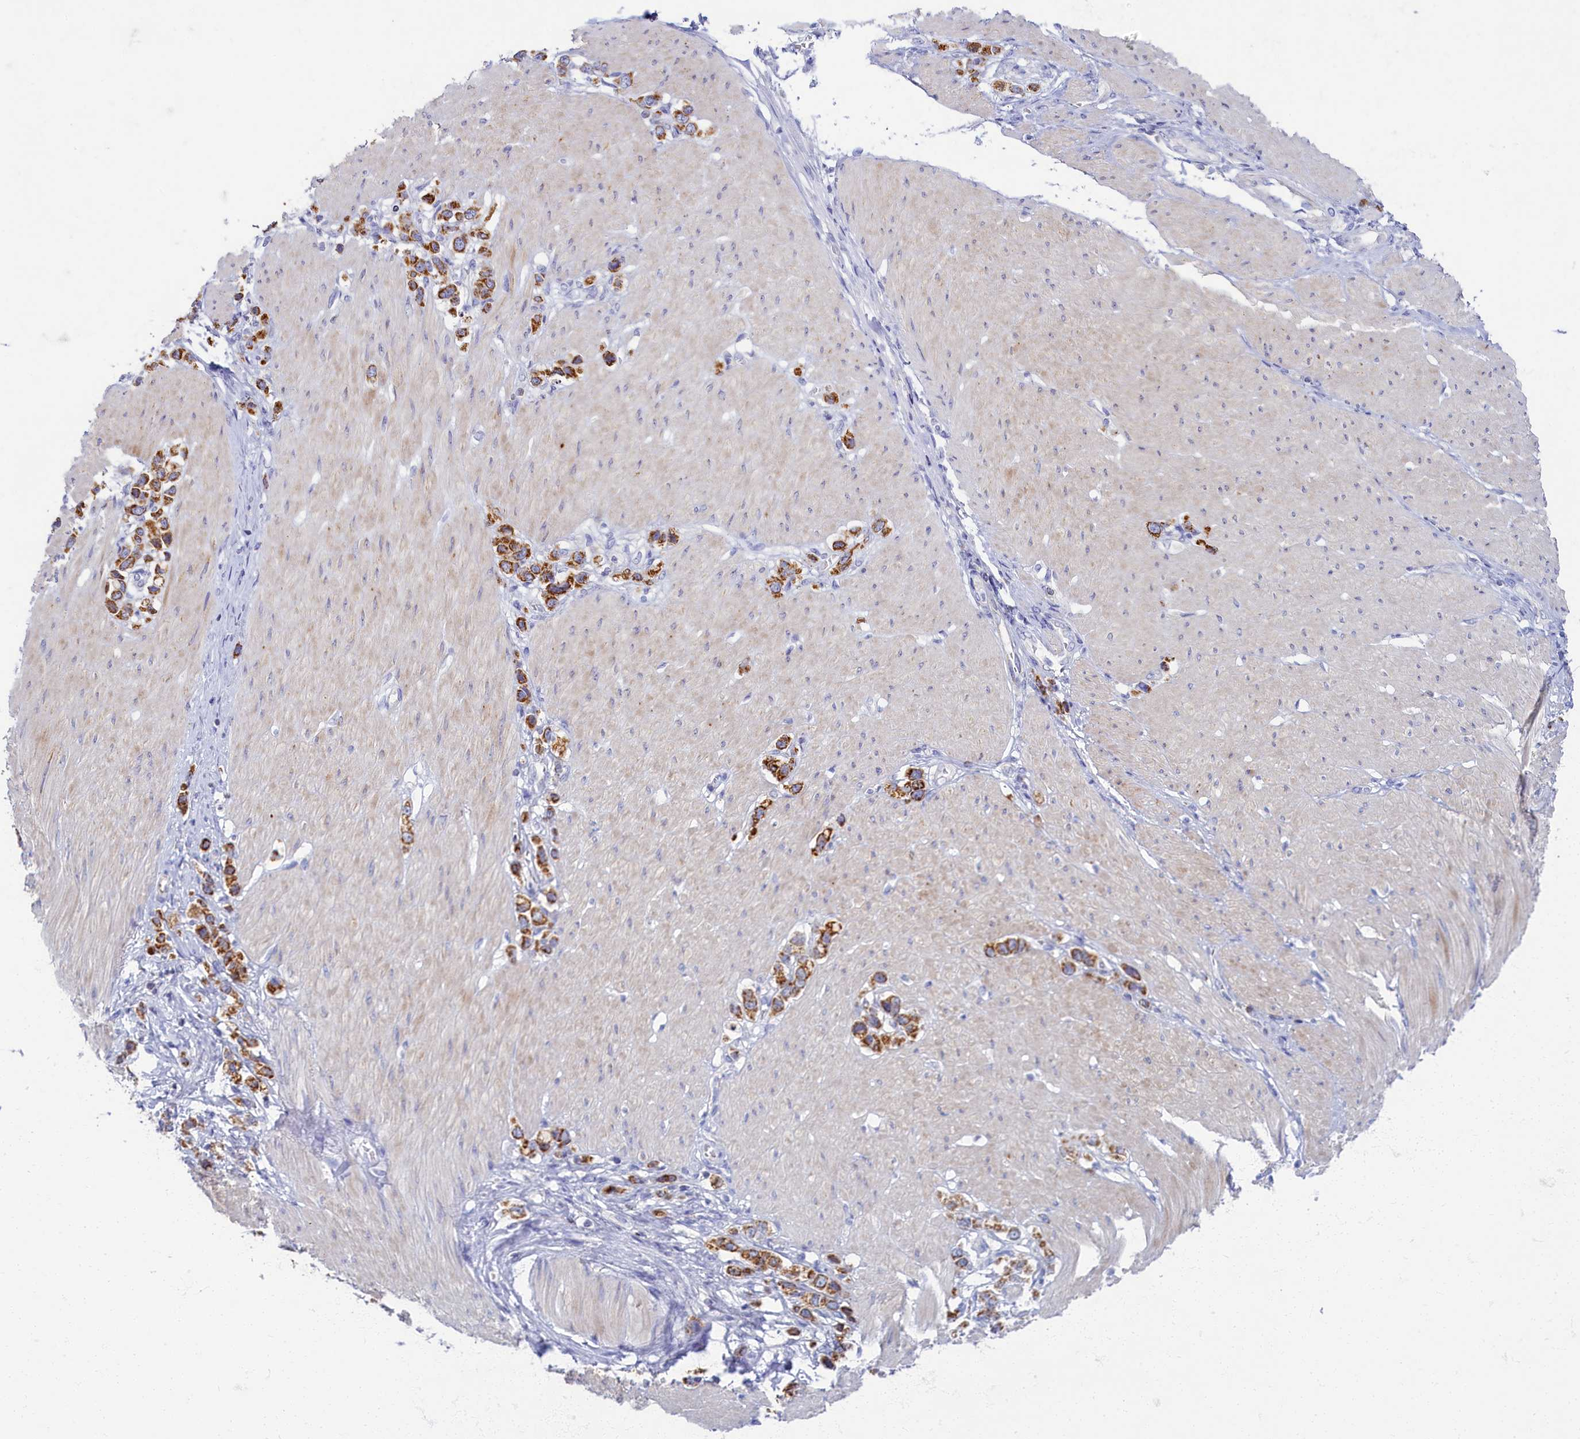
{"staining": {"intensity": "moderate", "quantity": ">75%", "location": "cytoplasmic/membranous"}, "tissue": "stomach cancer", "cell_type": "Tumor cells", "image_type": "cancer", "snomed": [{"axis": "morphology", "description": "Normal tissue, NOS"}, {"axis": "morphology", "description": "Adenocarcinoma, NOS"}, {"axis": "topography", "description": "Stomach, upper"}, {"axis": "topography", "description": "Stomach"}], "caption": "Protein staining shows moderate cytoplasmic/membranous positivity in about >75% of tumor cells in stomach cancer (adenocarcinoma).", "gene": "OCIAD2", "patient": {"sex": "female", "age": 65}}